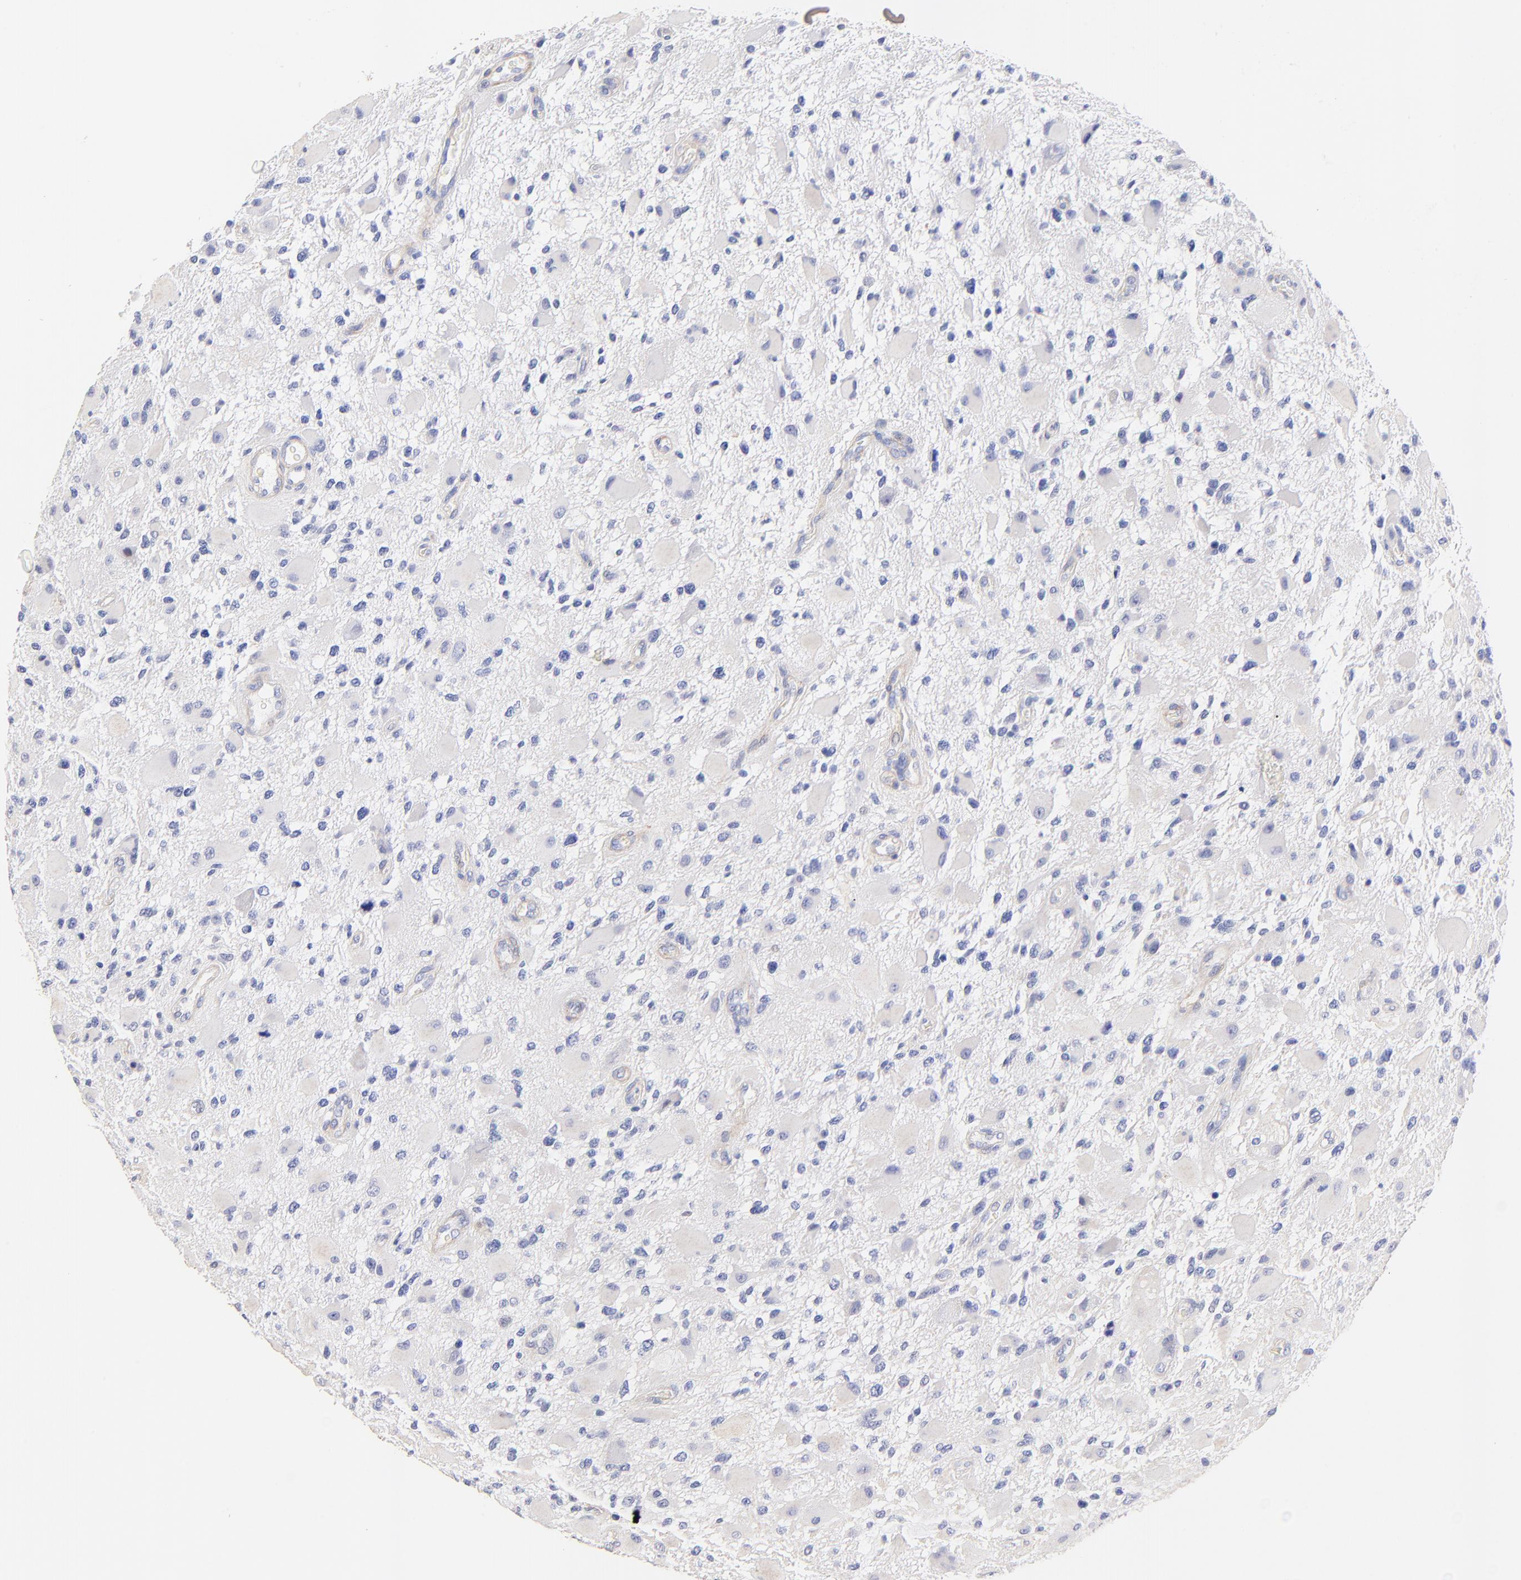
{"staining": {"intensity": "negative", "quantity": "none", "location": "none"}, "tissue": "glioma", "cell_type": "Tumor cells", "image_type": "cancer", "snomed": [{"axis": "morphology", "description": "Glioma, malignant, High grade"}, {"axis": "topography", "description": "Brain"}], "caption": "IHC of high-grade glioma (malignant) reveals no positivity in tumor cells. (Brightfield microscopy of DAB (3,3'-diaminobenzidine) immunohistochemistry at high magnification).", "gene": "ACTRT1", "patient": {"sex": "female", "age": 60}}